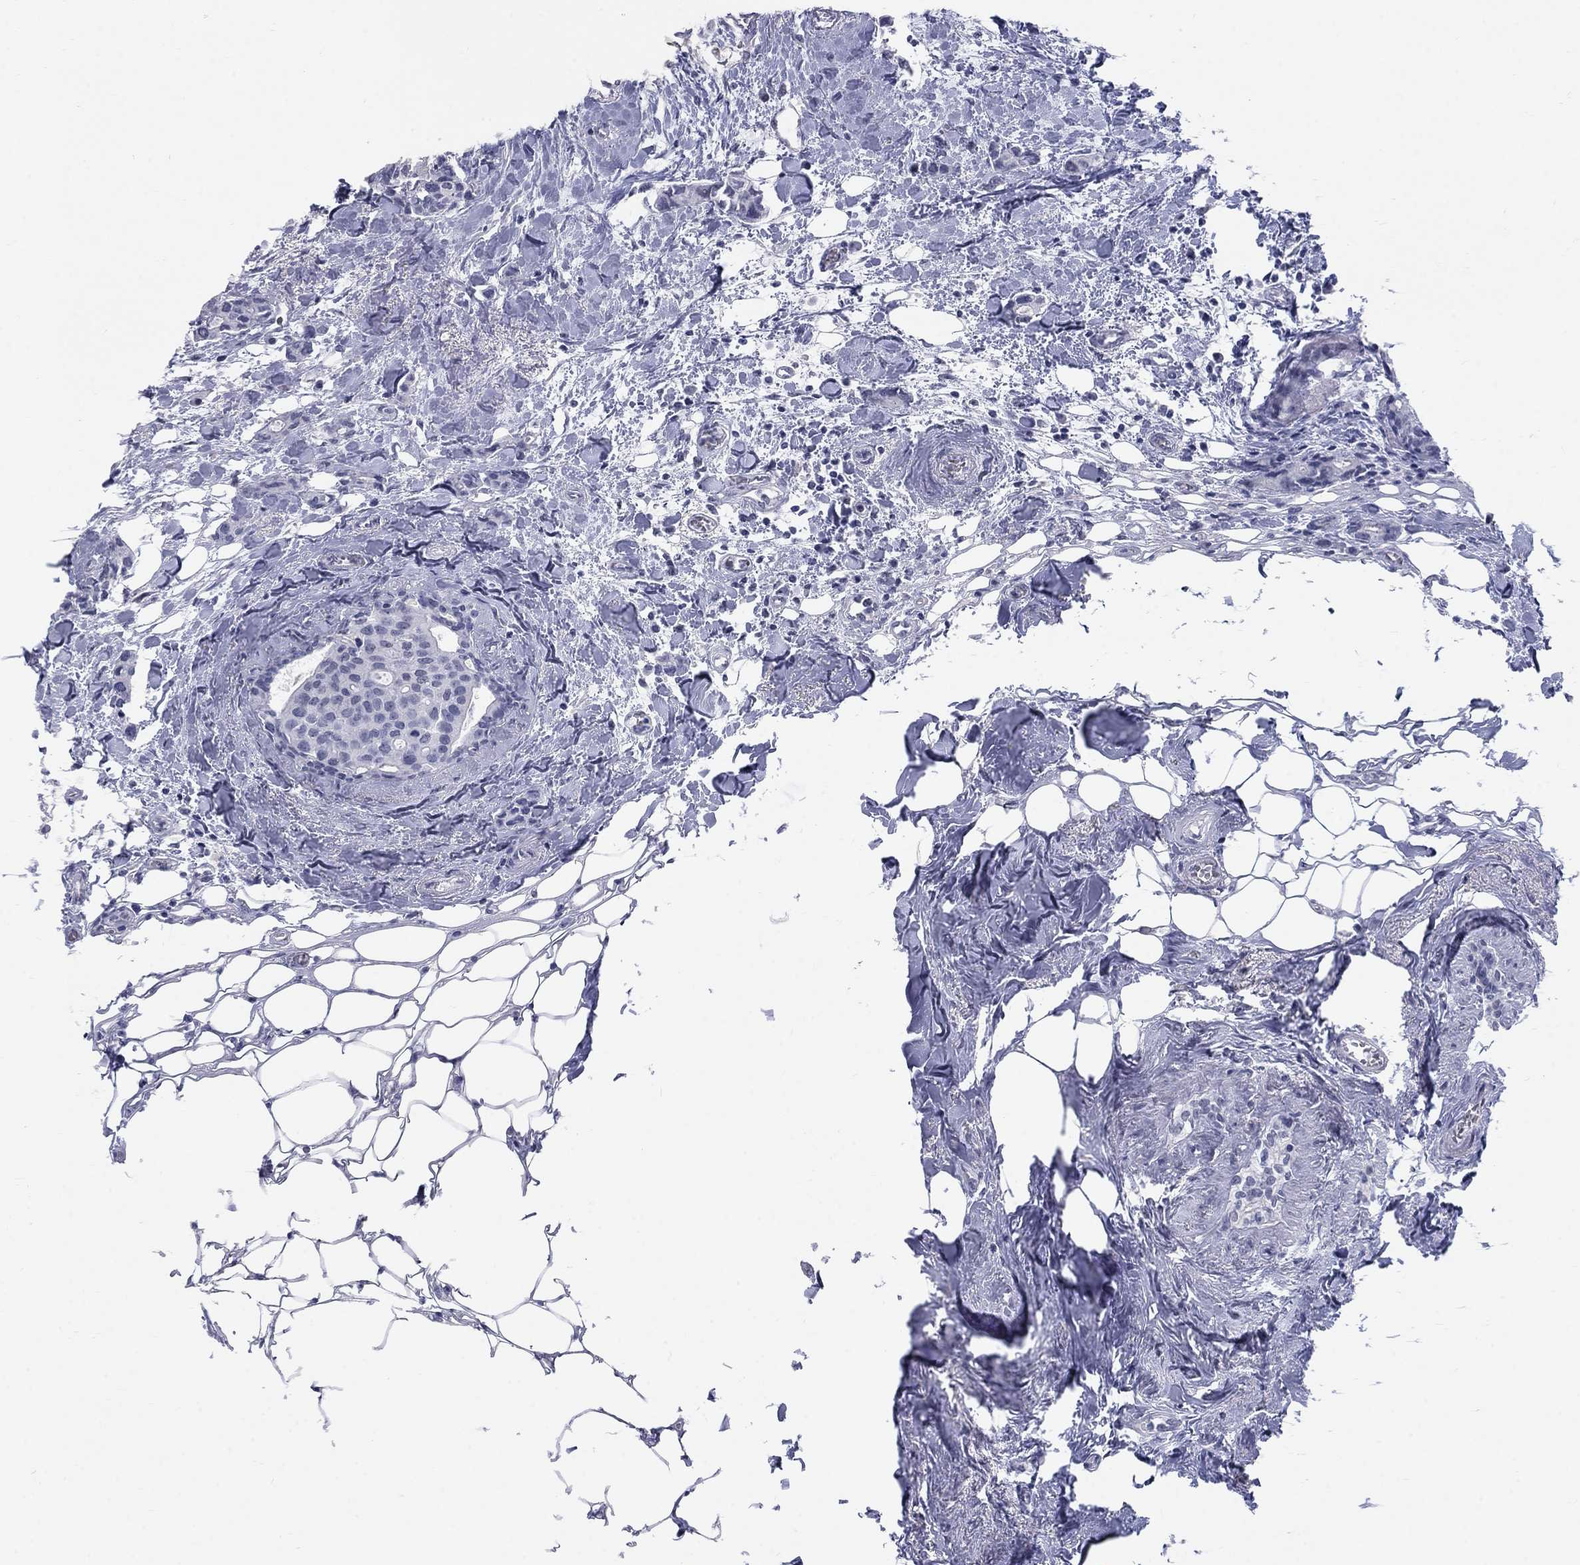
{"staining": {"intensity": "negative", "quantity": "none", "location": "none"}, "tissue": "breast cancer", "cell_type": "Tumor cells", "image_type": "cancer", "snomed": [{"axis": "morphology", "description": "Duct carcinoma"}, {"axis": "topography", "description": "Breast"}], "caption": "Tumor cells are negative for protein expression in human breast invasive ductal carcinoma. Brightfield microscopy of immunohistochemistry stained with DAB (3,3'-diaminobenzidine) (brown) and hematoxylin (blue), captured at high magnification.", "gene": "DMTN", "patient": {"sex": "female", "age": 83}}